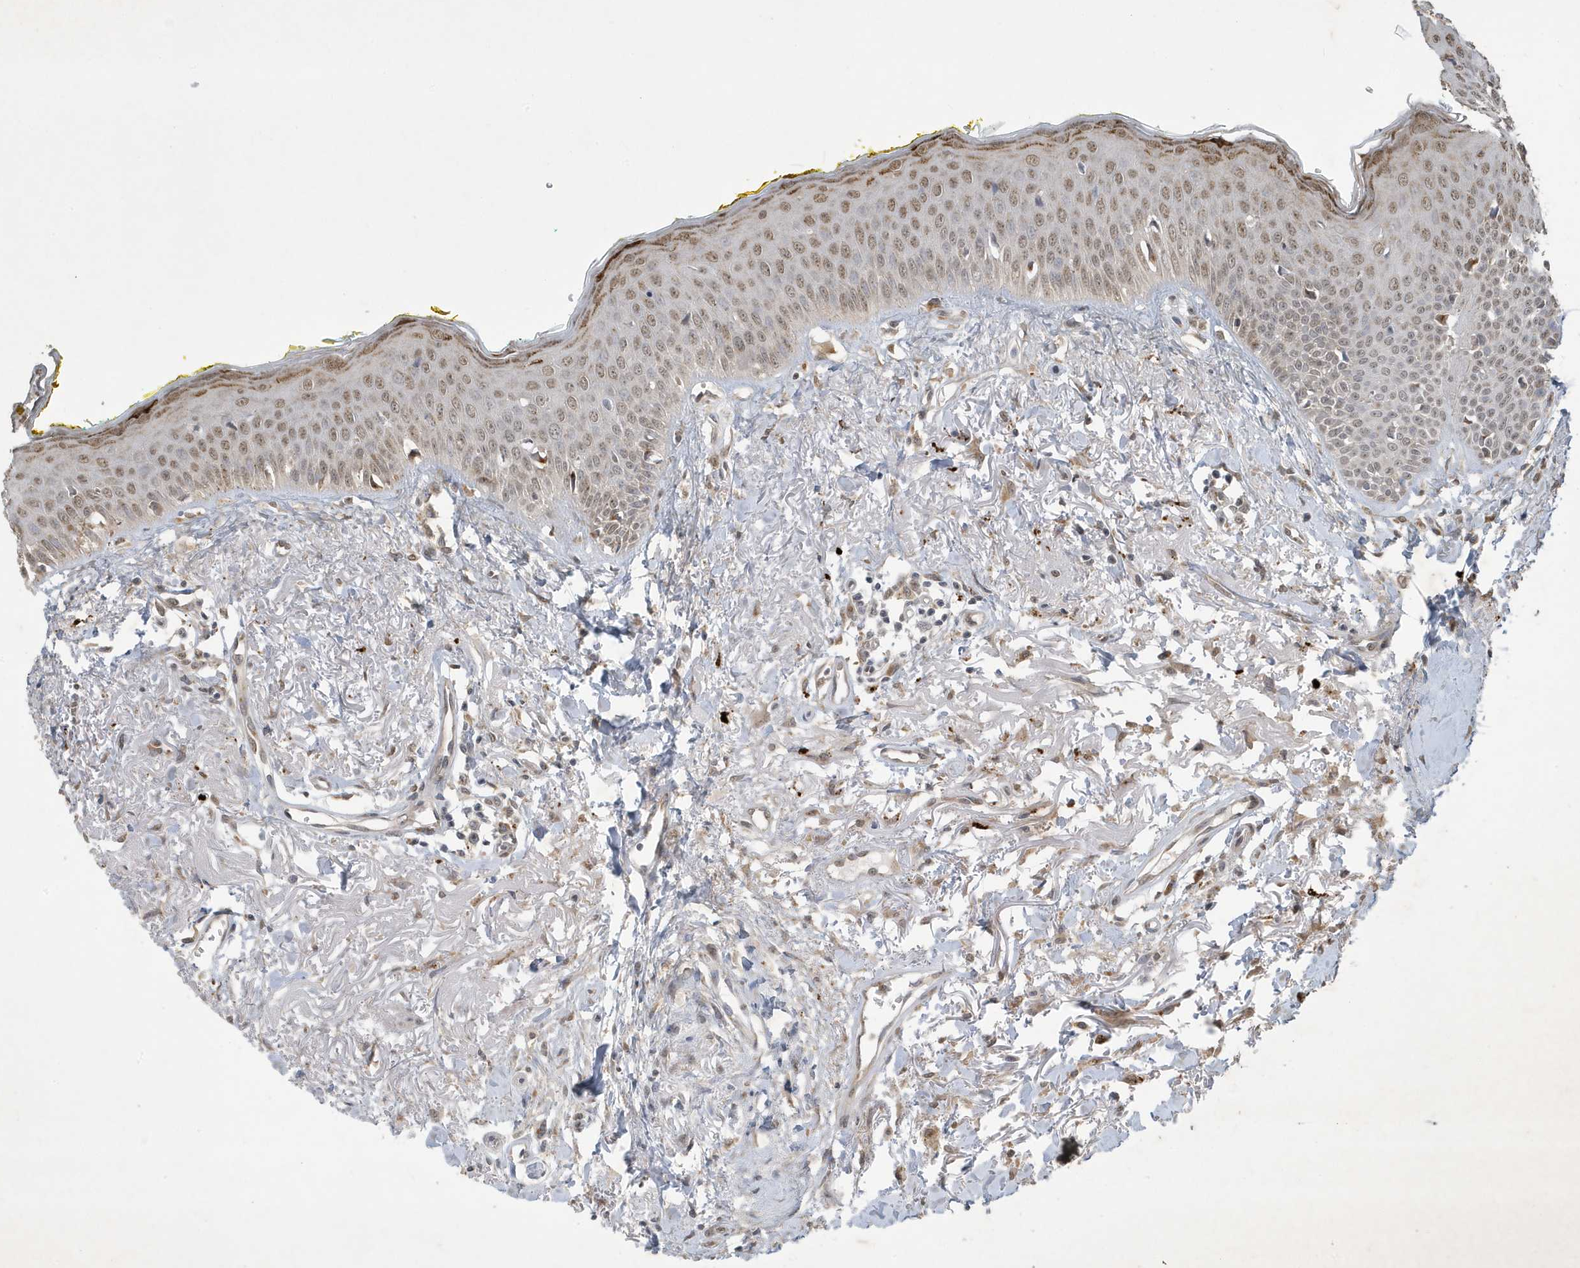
{"staining": {"intensity": "moderate", "quantity": "25%-75%", "location": "nuclear"}, "tissue": "oral mucosa", "cell_type": "Squamous epithelial cells", "image_type": "normal", "snomed": [{"axis": "morphology", "description": "Normal tissue, NOS"}, {"axis": "topography", "description": "Oral tissue"}], "caption": "Immunohistochemistry (DAB (3,3'-diaminobenzidine)) staining of normal oral mucosa shows moderate nuclear protein positivity in about 25%-75% of squamous epithelial cells. The staining is performed using DAB (3,3'-diaminobenzidine) brown chromogen to label protein expression. The nuclei are counter-stained blue using hematoxylin.", "gene": "STX10", "patient": {"sex": "female", "age": 70}}